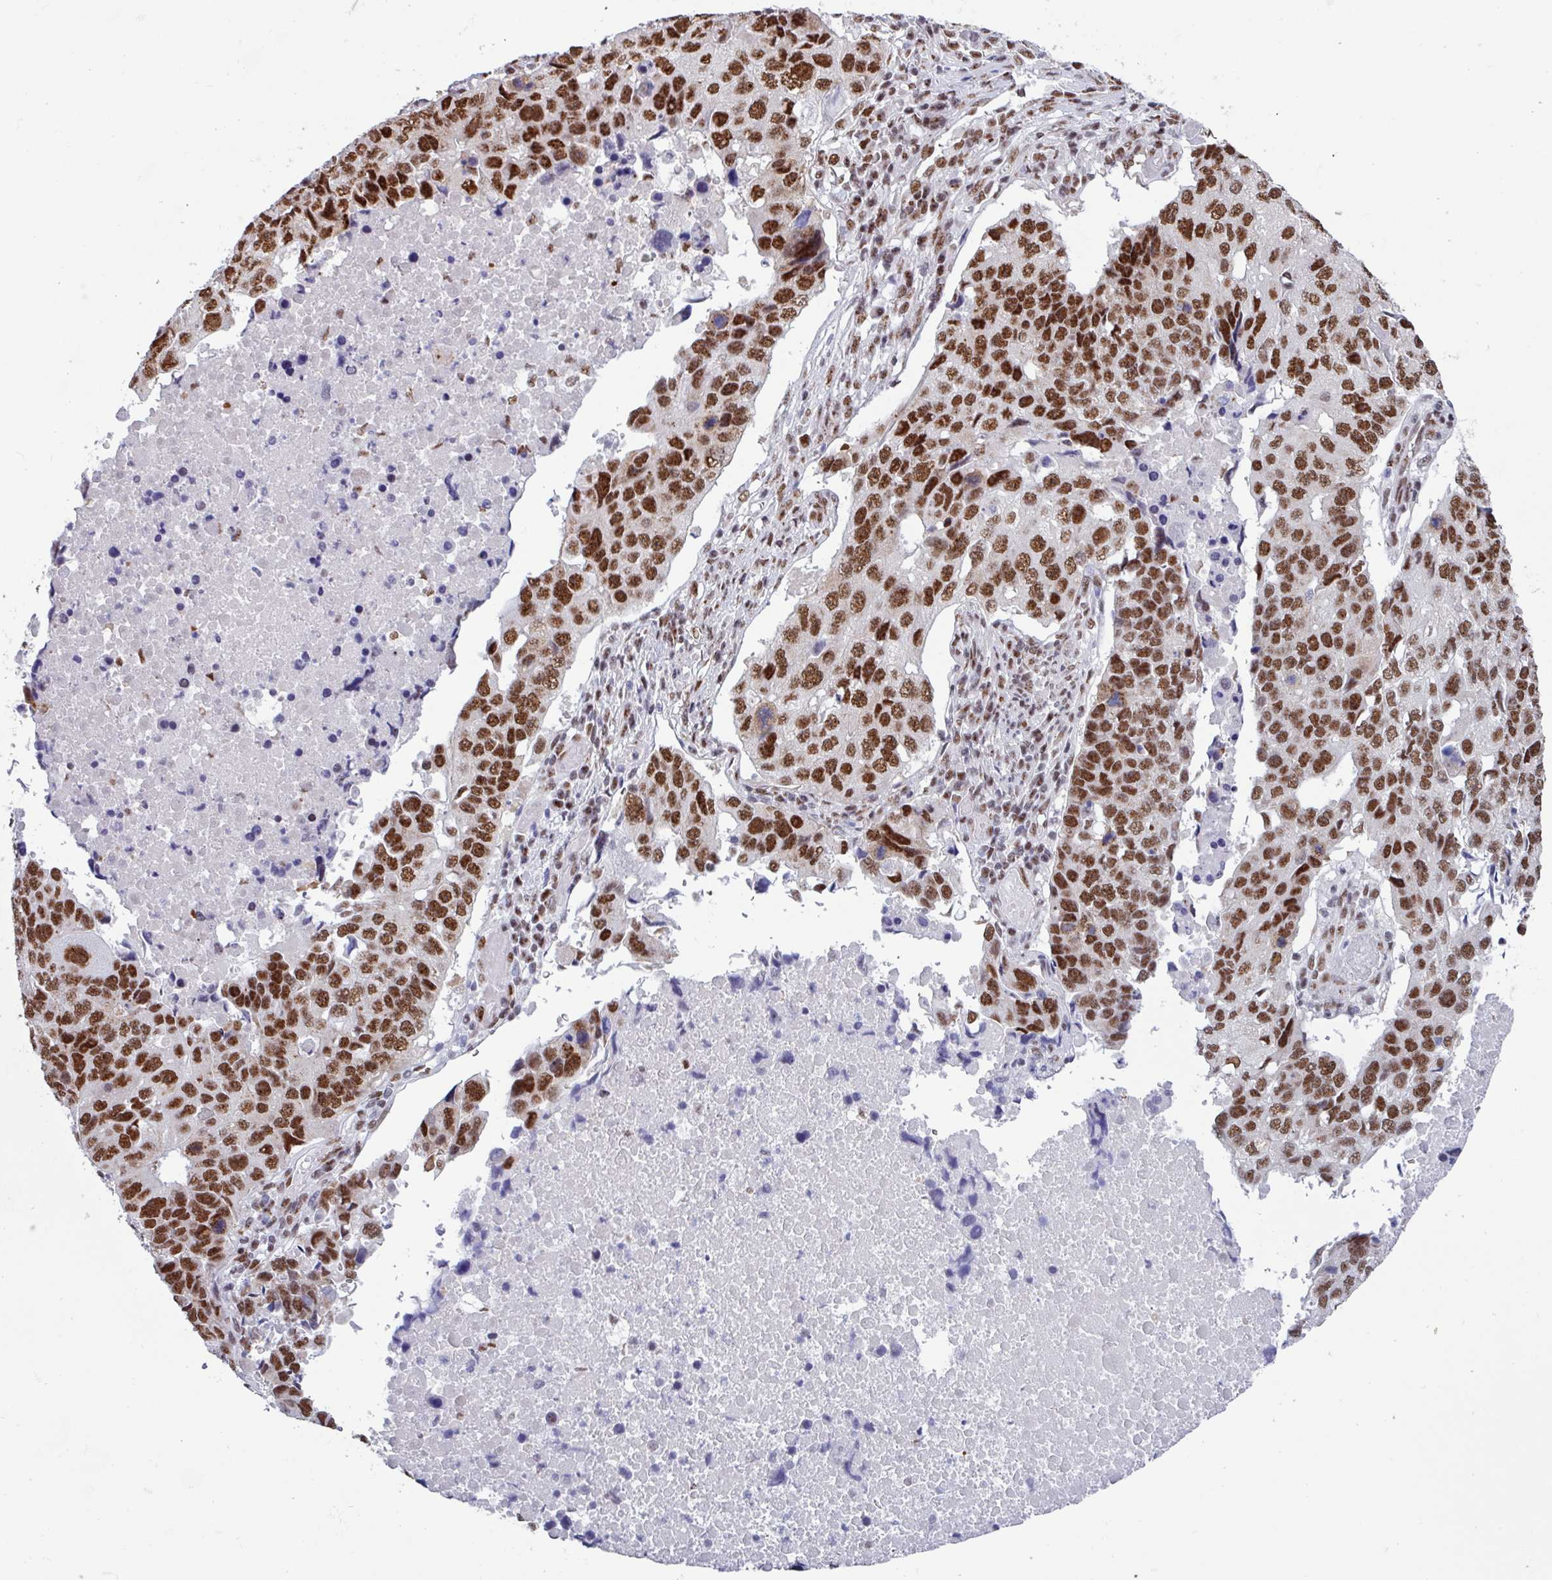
{"staining": {"intensity": "strong", "quantity": ">75%", "location": "nuclear"}, "tissue": "lung cancer", "cell_type": "Tumor cells", "image_type": "cancer", "snomed": [{"axis": "morphology", "description": "Squamous cell carcinoma, NOS"}, {"axis": "topography", "description": "Lung"}], "caption": "Immunohistochemistry of lung squamous cell carcinoma exhibits high levels of strong nuclear positivity in about >75% of tumor cells. (IHC, brightfield microscopy, high magnification).", "gene": "PUF60", "patient": {"sex": "female", "age": 66}}